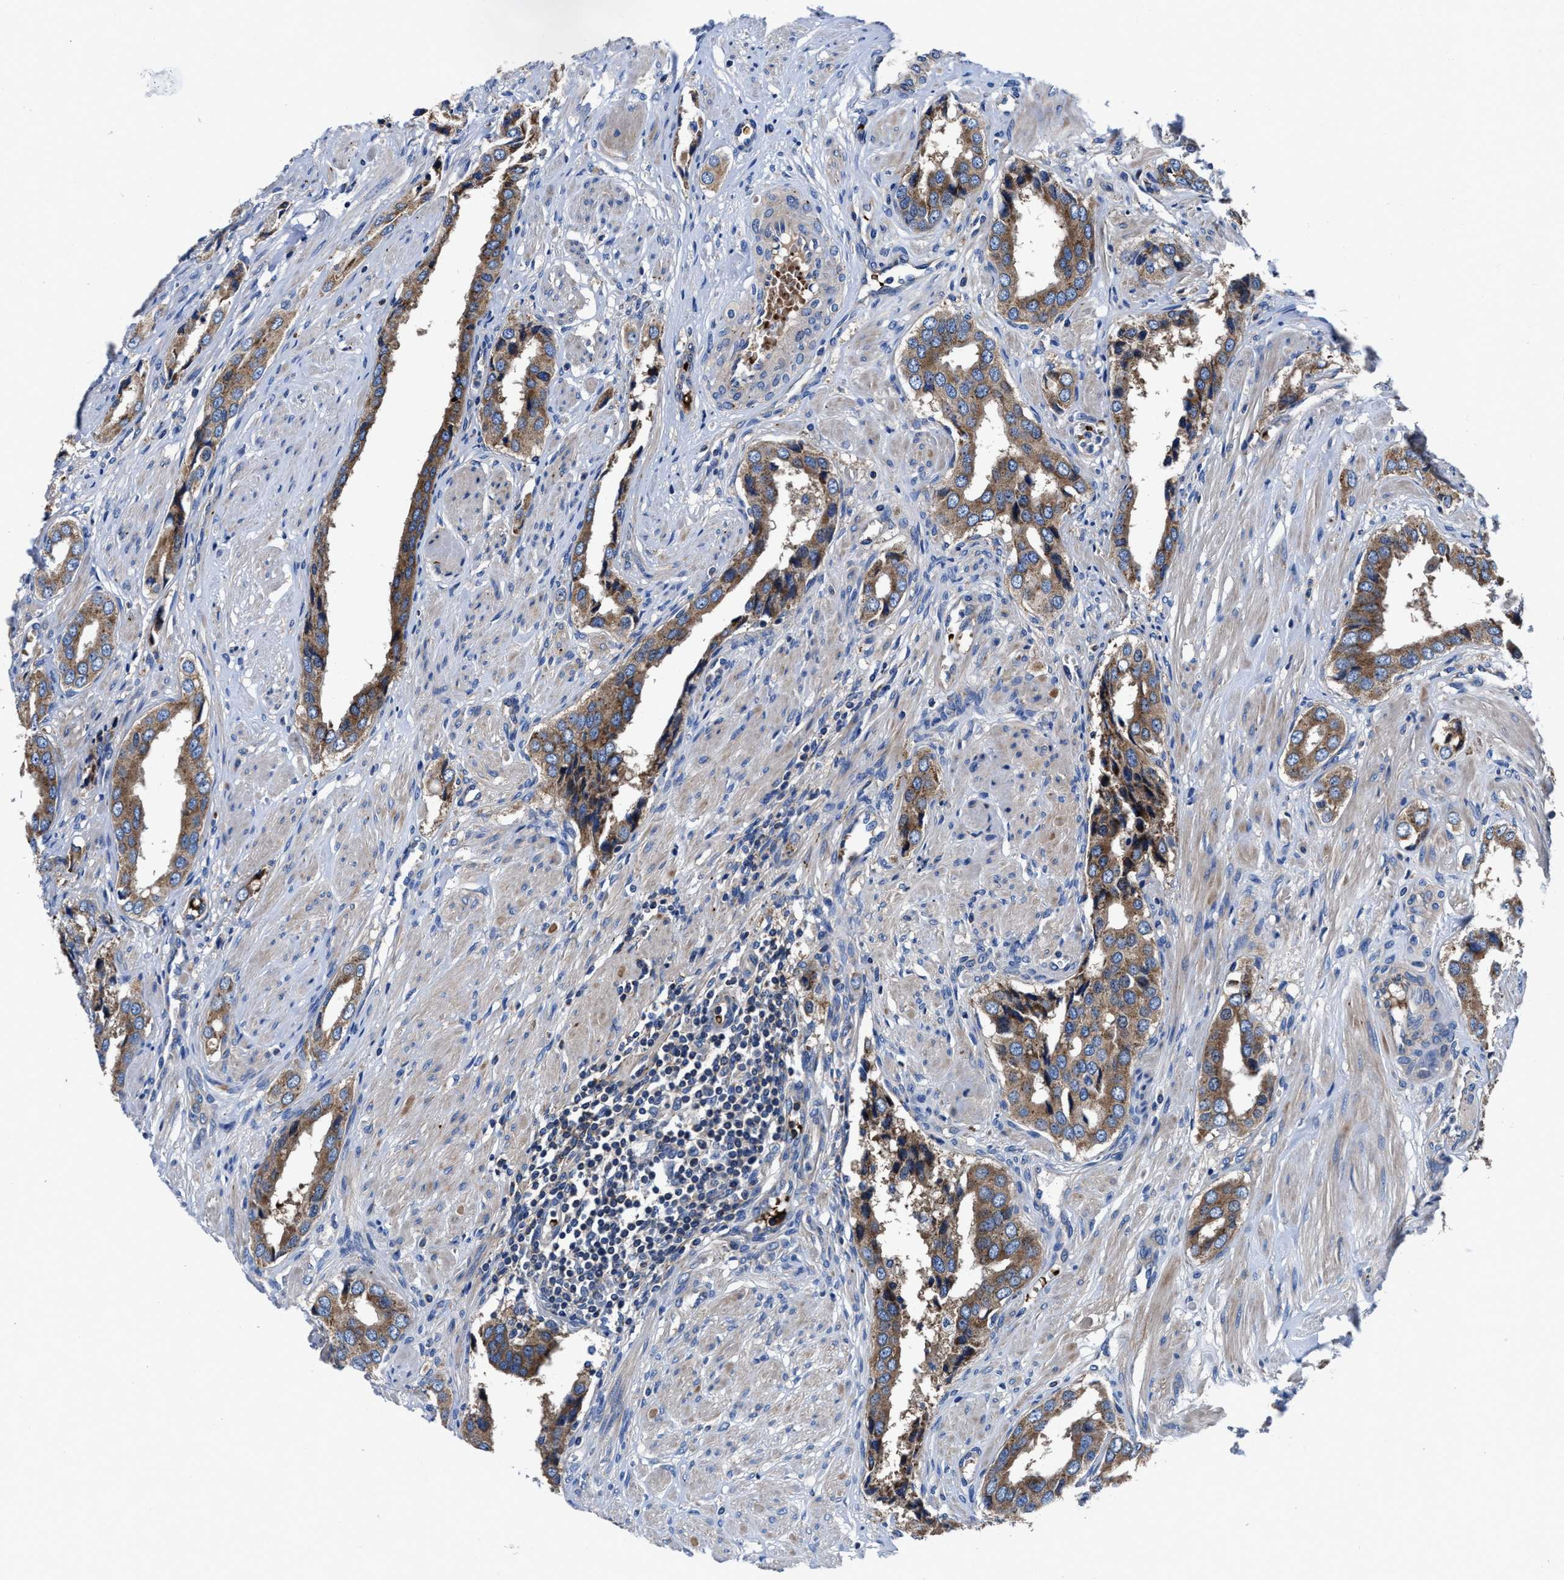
{"staining": {"intensity": "moderate", "quantity": ">75%", "location": "cytoplasmic/membranous"}, "tissue": "prostate cancer", "cell_type": "Tumor cells", "image_type": "cancer", "snomed": [{"axis": "morphology", "description": "Adenocarcinoma, High grade"}, {"axis": "topography", "description": "Prostate"}], "caption": "Immunohistochemical staining of human prostate cancer displays medium levels of moderate cytoplasmic/membranous expression in about >75% of tumor cells. The staining was performed using DAB, with brown indicating positive protein expression. Nuclei are stained blue with hematoxylin.", "gene": "PHLPP1", "patient": {"sex": "male", "age": 52}}